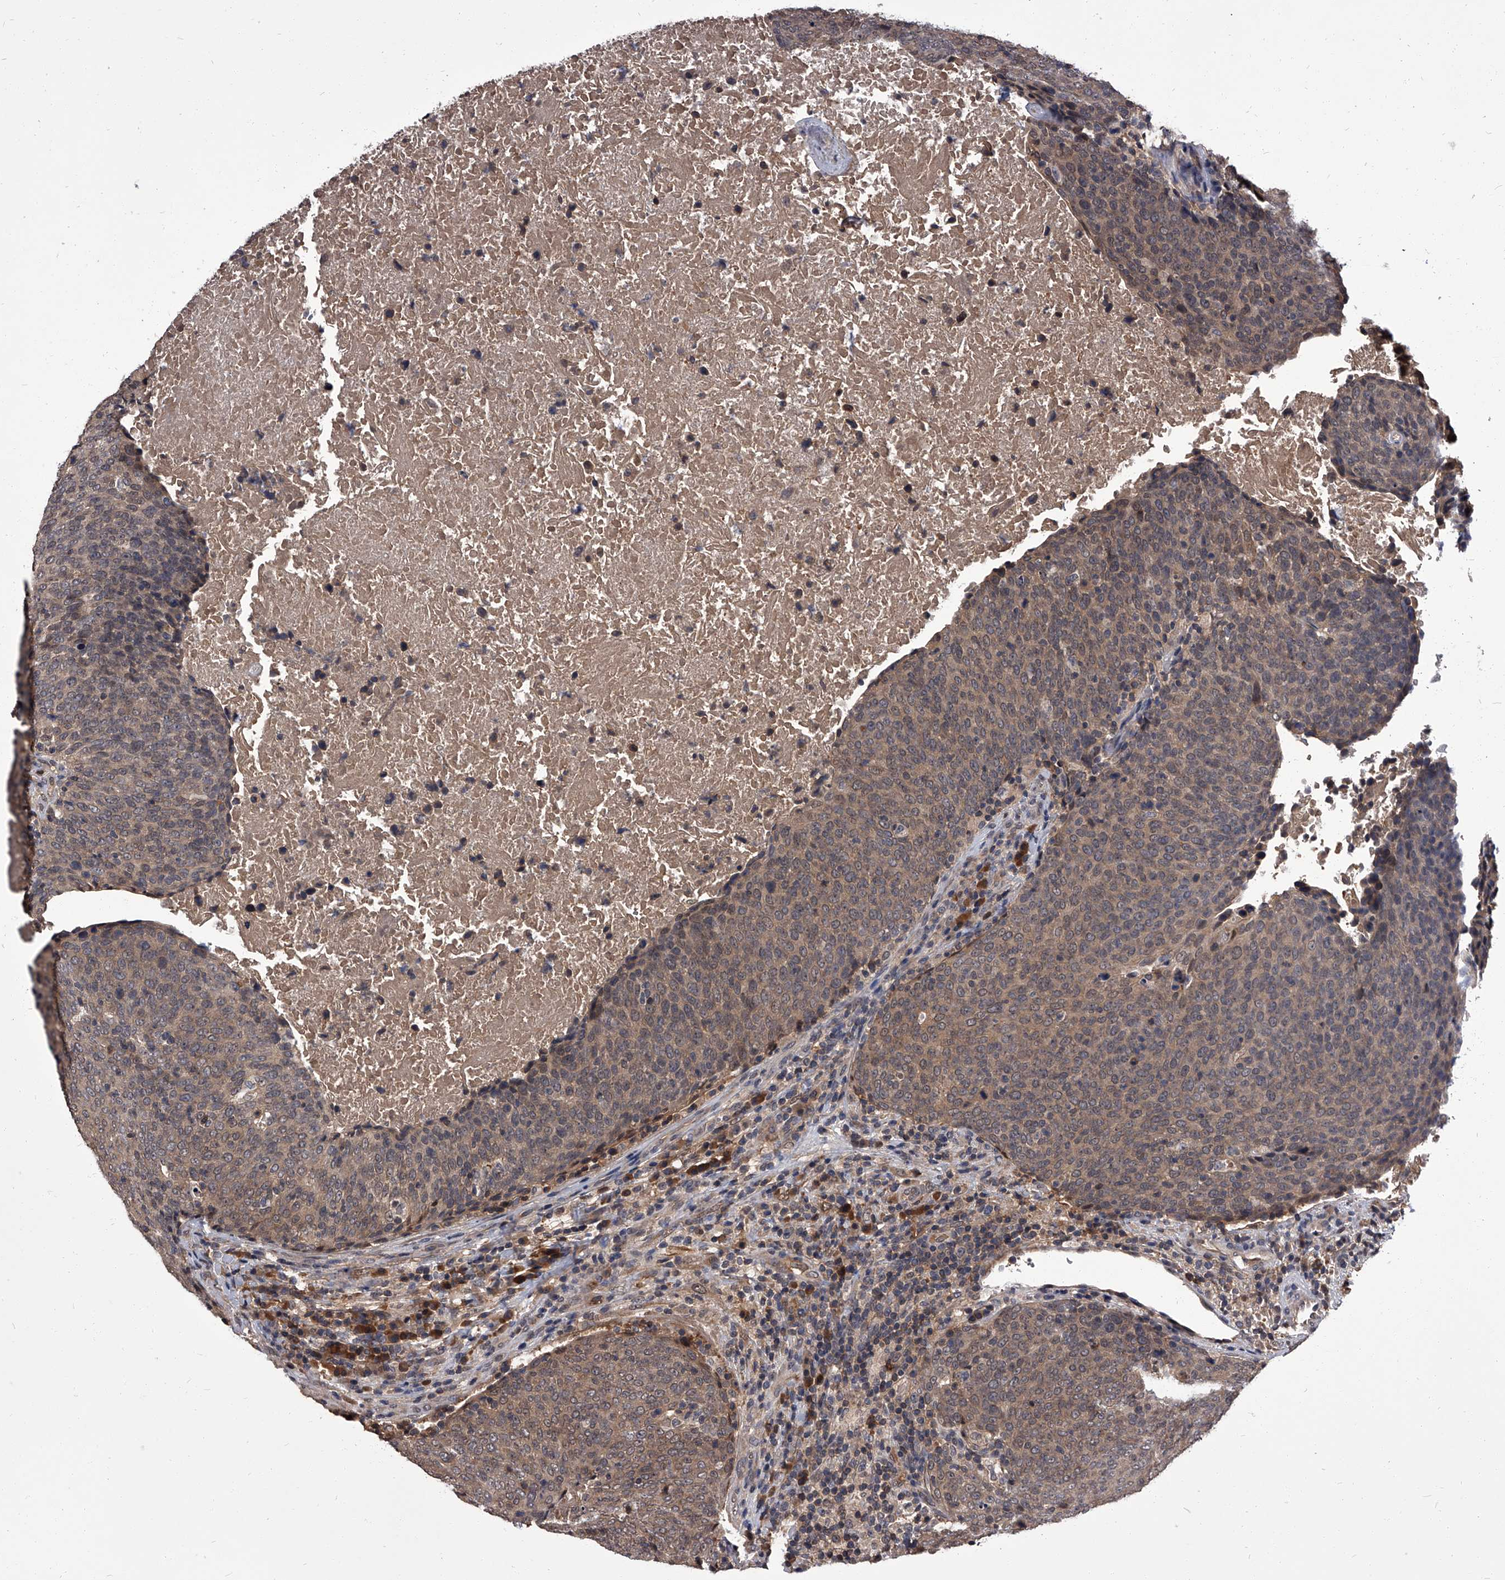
{"staining": {"intensity": "weak", "quantity": ">75%", "location": "cytoplasmic/membranous,nuclear"}, "tissue": "head and neck cancer", "cell_type": "Tumor cells", "image_type": "cancer", "snomed": [{"axis": "morphology", "description": "Squamous cell carcinoma, NOS"}, {"axis": "morphology", "description": "Squamous cell carcinoma, metastatic, NOS"}, {"axis": "topography", "description": "Lymph node"}, {"axis": "topography", "description": "Head-Neck"}], "caption": "Approximately >75% of tumor cells in head and neck cancer show weak cytoplasmic/membranous and nuclear protein positivity as visualized by brown immunohistochemical staining.", "gene": "SLC18B1", "patient": {"sex": "male", "age": 62}}